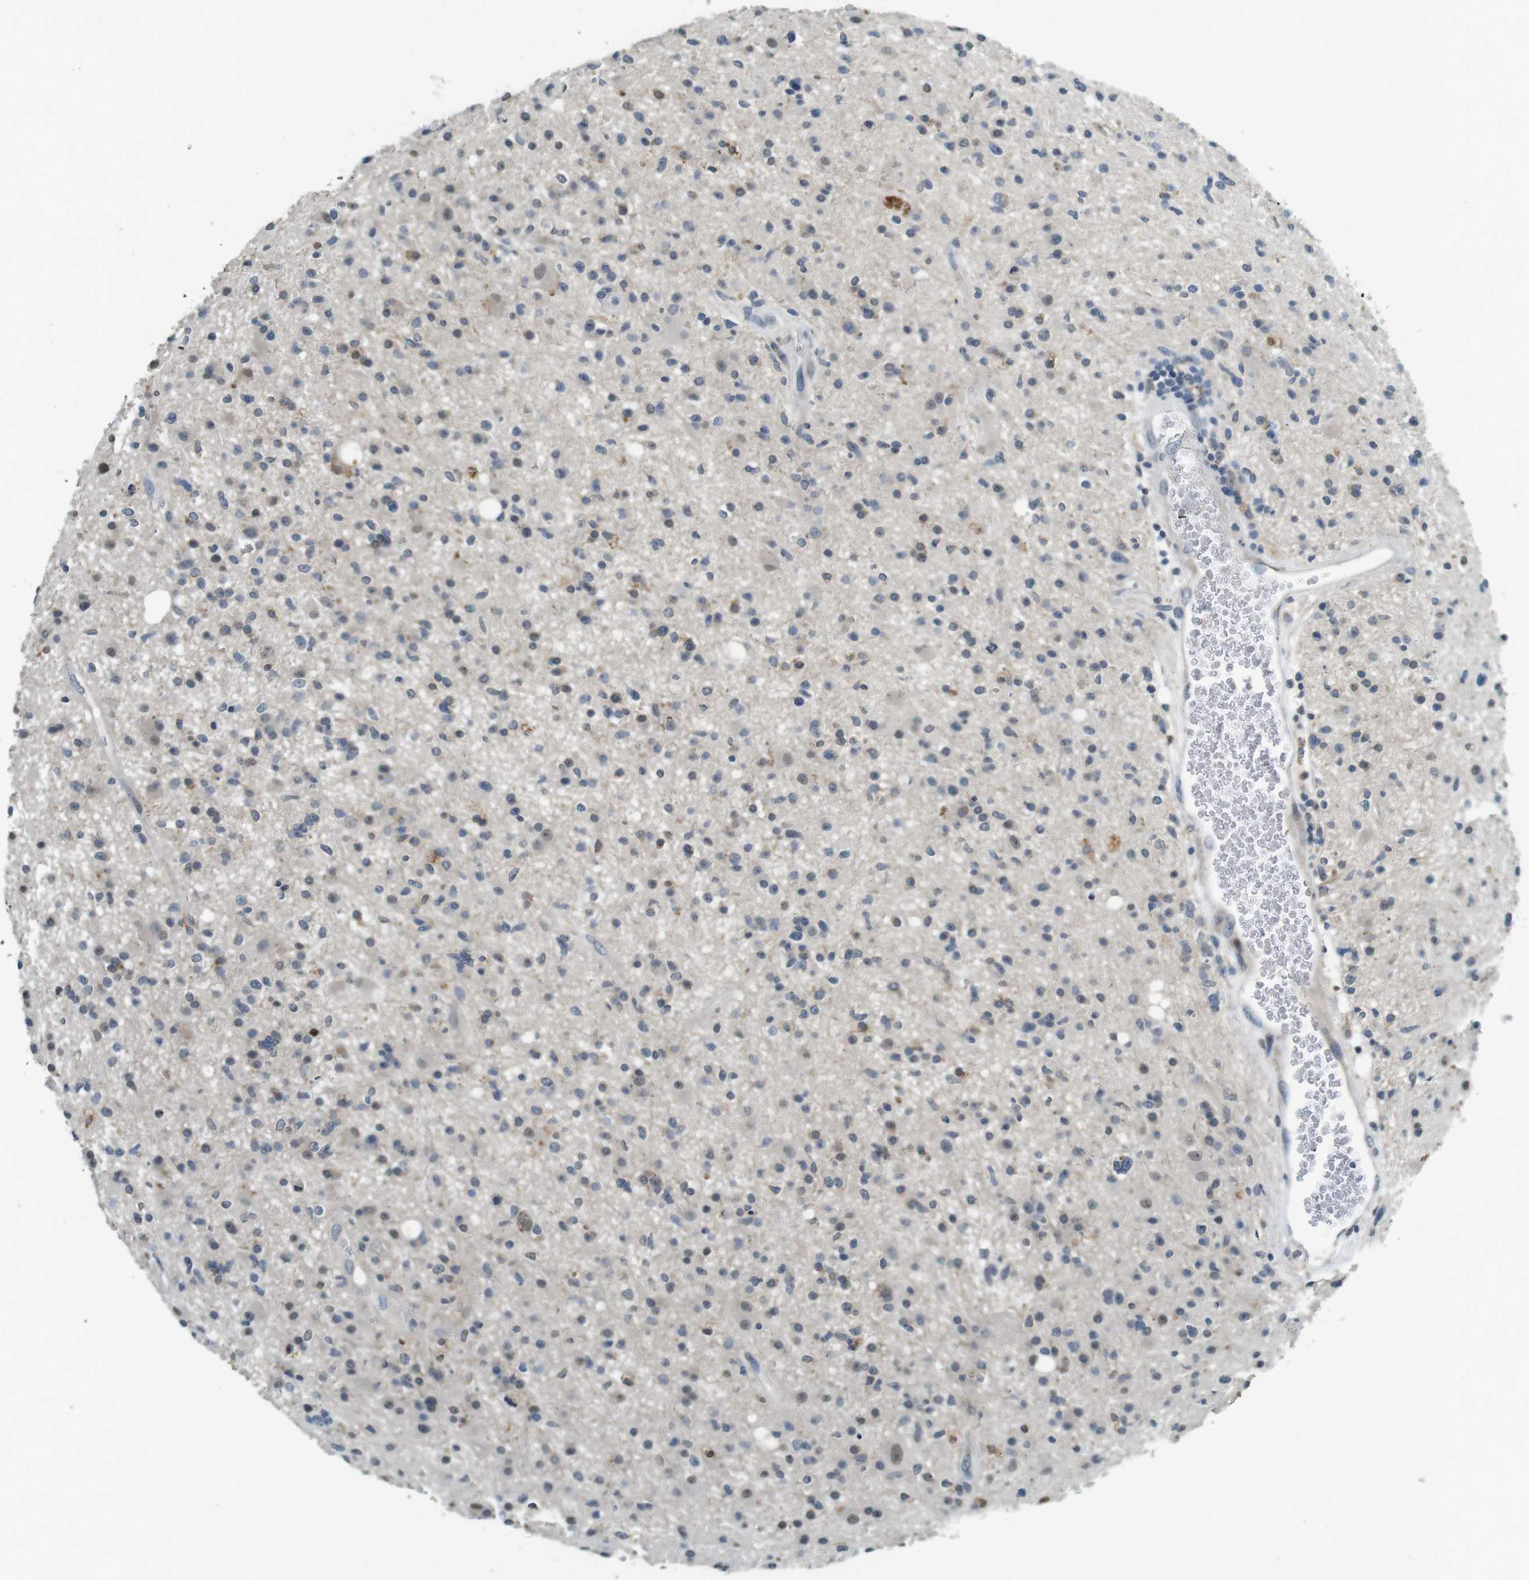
{"staining": {"intensity": "negative", "quantity": "none", "location": "none"}, "tissue": "glioma", "cell_type": "Tumor cells", "image_type": "cancer", "snomed": [{"axis": "morphology", "description": "Glioma, malignant, High grade"}, {"axis": "topography", "description": "Brain"}], "caption": "Protein analysis of glioma displays no significant positivity in tumor cells.", "gene": "CDK14", "patient": {"sex": "male", "age": 33}}